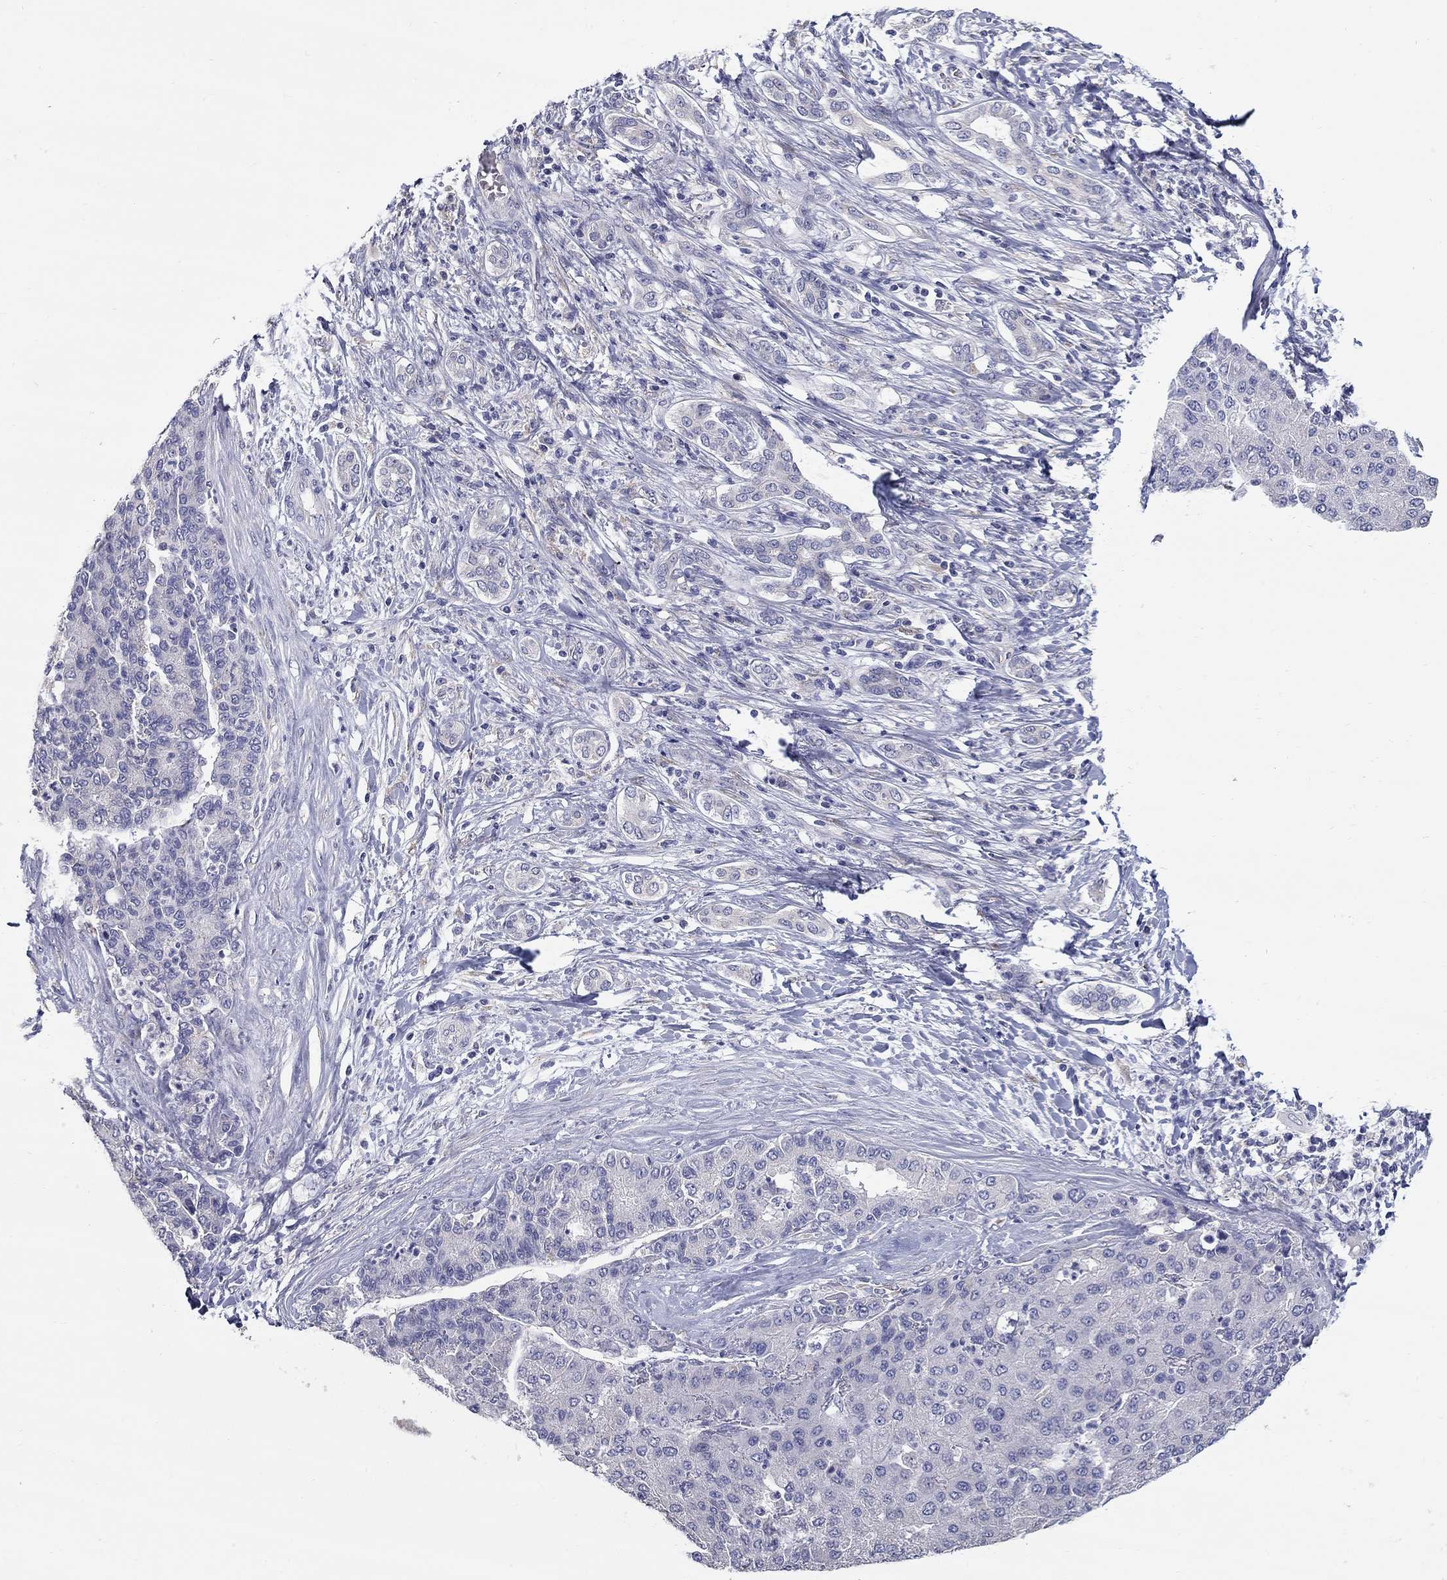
{"staining": {"intensity": "negative", "quantity": "none", "location": "none"}, "tissue": "liver cancer", "cell_type": "Tumor cells", "image_type": "cancer", "snomed": [{"axis": "morphology", "description": "Carcinoma, Hepatocellular, NOS"}, {"axis": "topography", "description": "Liver"}], "caption": "DAB immunohistochemical staining of human hepatocellular carcinoma (liver) displays no significant staining in tumor cells. Nuclei are stained in blue.", "gene": "QRFPR", "patient": {"sex": "male", "age": 65}}